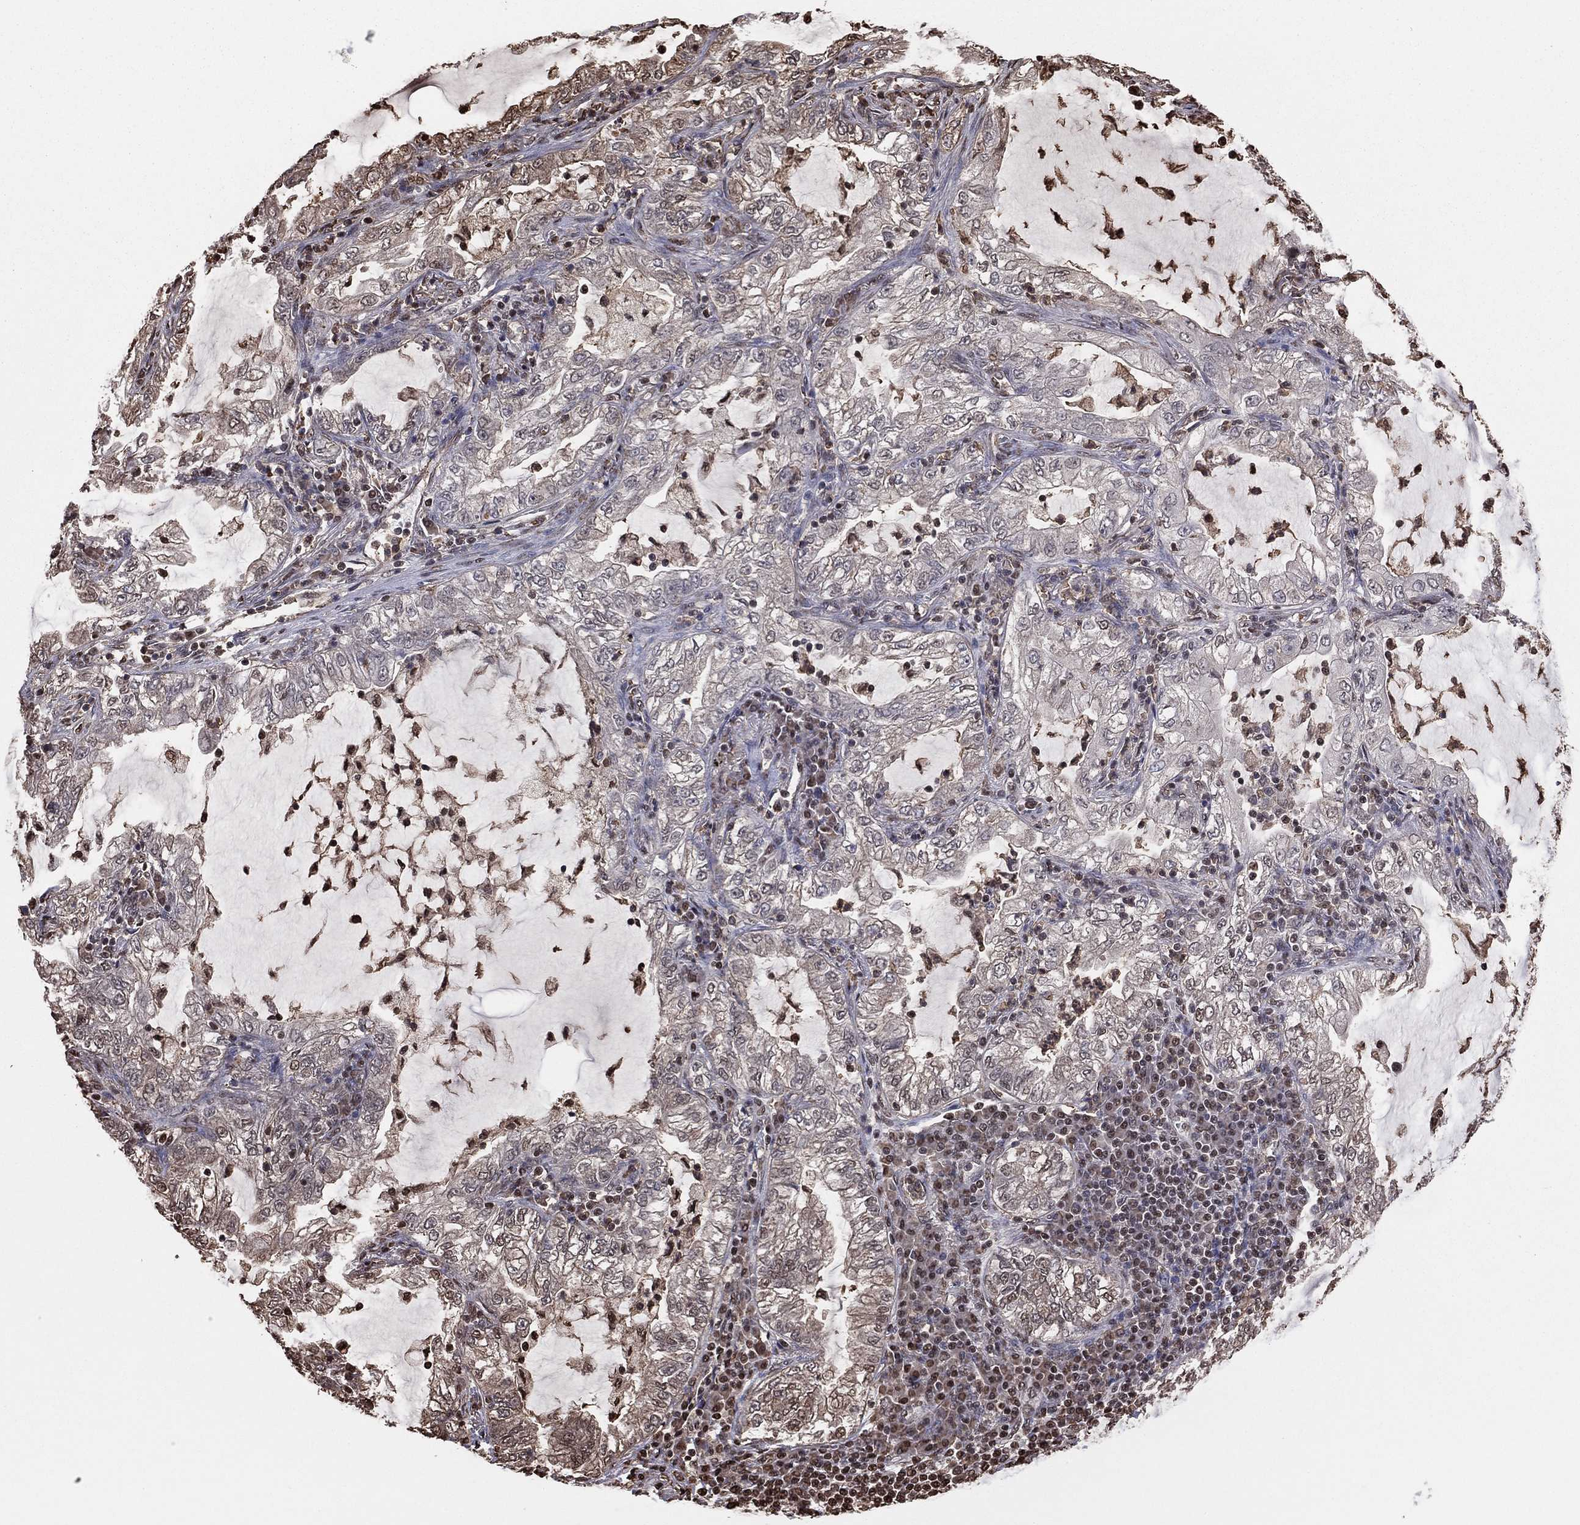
{"staining": {"intensity": "moderate", "quantity": "25%-75%", "location": "nuclear"}, "tissue": "lung cancer", "cell_type": "Tumor cells", "image_type": "cancer", "snomed": [{"axis": "morphology", "description": "Adenocarcinoma, NOS"}, {"axis": "topography", "description": "Lung"}], "caption": "Brown immunohistochemical staining in human adenocarcinoma (lung) displays moderate nuclear positivity in about 25%-75% of tumor cells. Nuclei are stained in blue.", "gene": "GAPDH", "patient": {"sex": "female", "age": 73}}